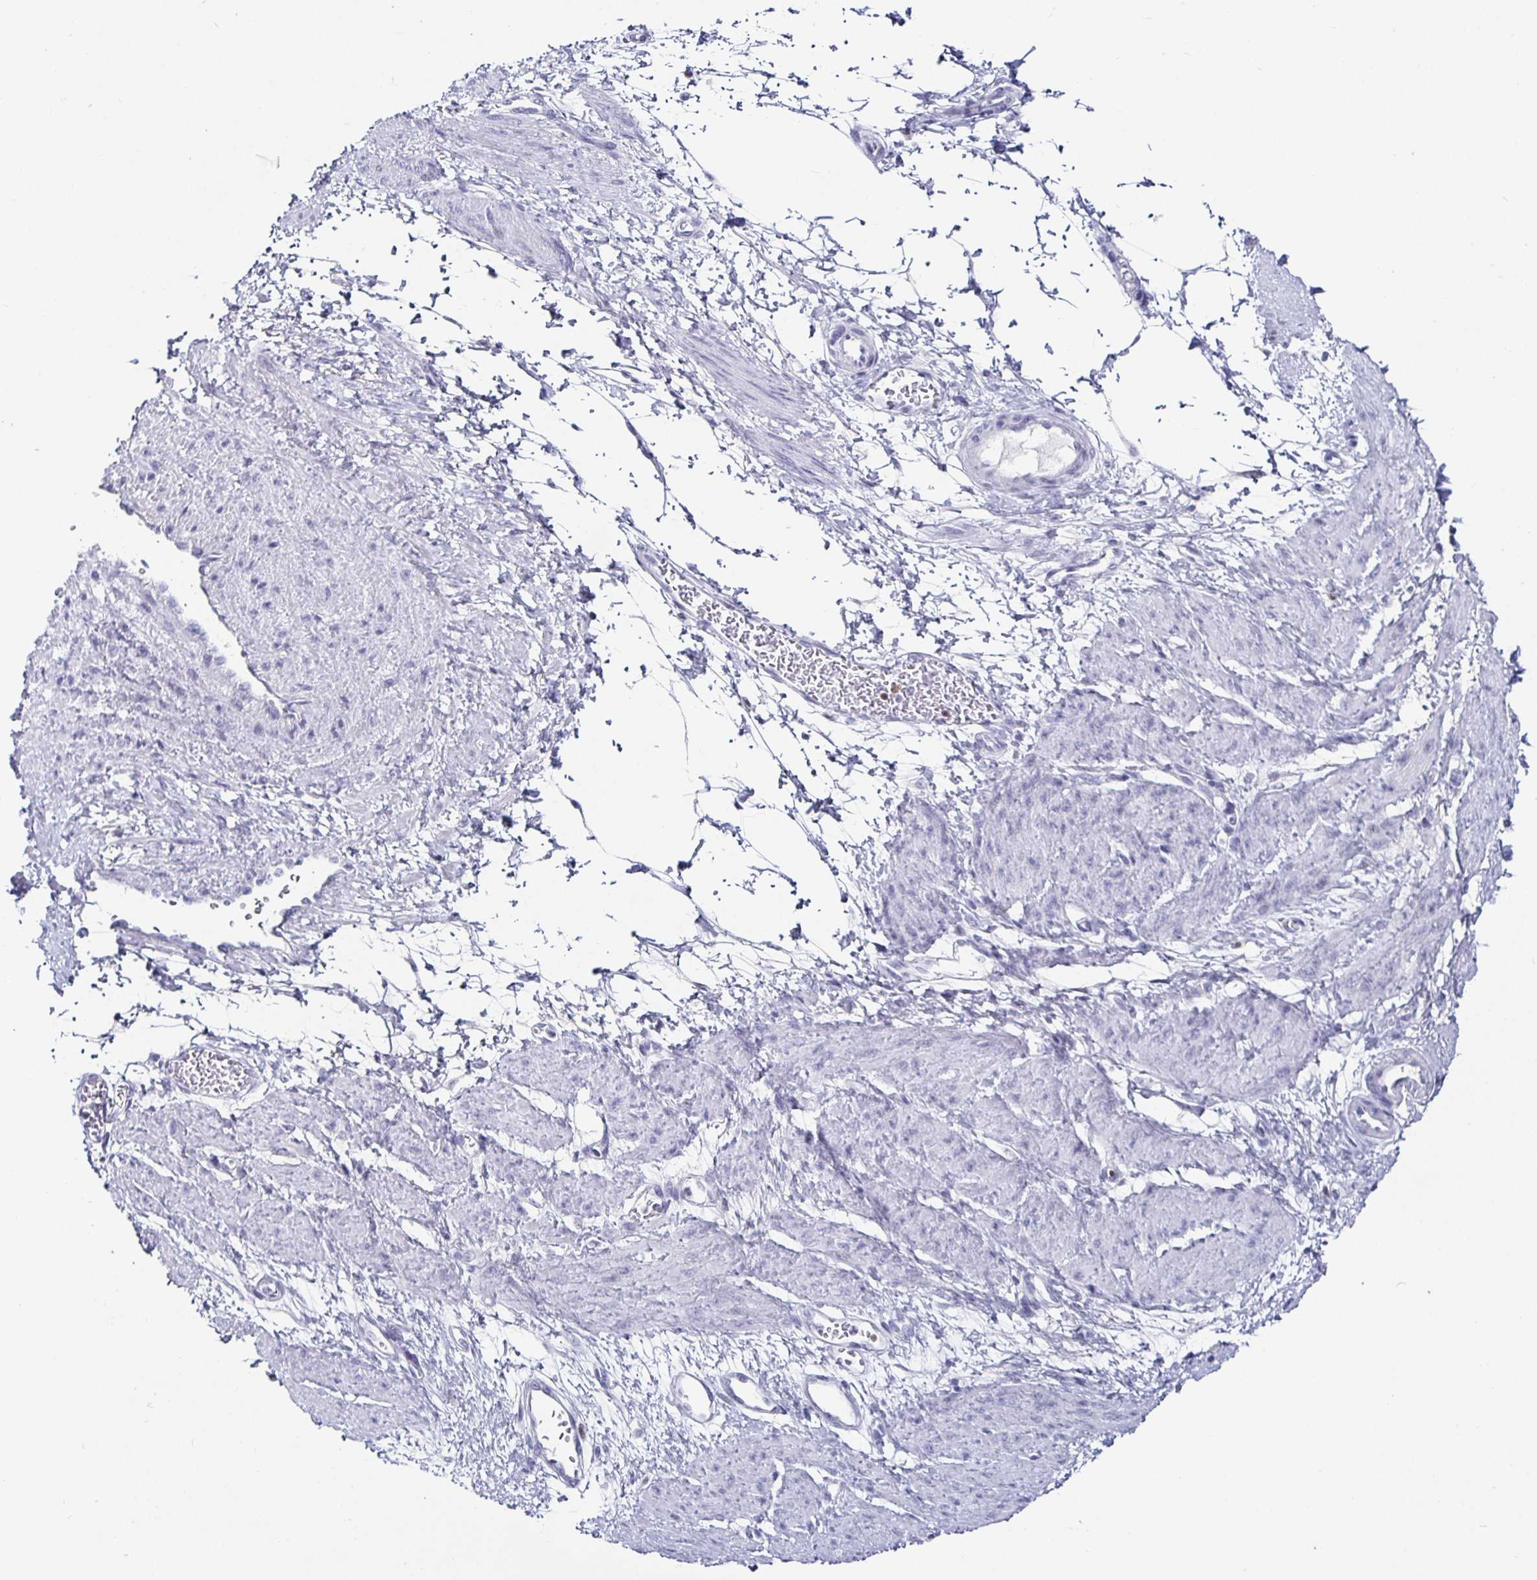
{"staining": {"intensity": "negative", "quantity": "none", "location": "none"}, "tissue": "smooth muscle", "cell_type": "Smooth muscle cells", "image_type": "normal", "snomed": [{"axis": "morphology", "description": "Normal tissue, NOS"}, {"axis": "topography", "description": "Smooth muscle"}, {"axis": "topography", "description": "Uterus"}], "caption": "The histopathology image reveals no significant expression in smooth muscle cells of smooth muscle. (IHC, brightfield microscopy, high magnification).", "gene": "RUNX2", "patient": {"sex": "female", "age": 39}}